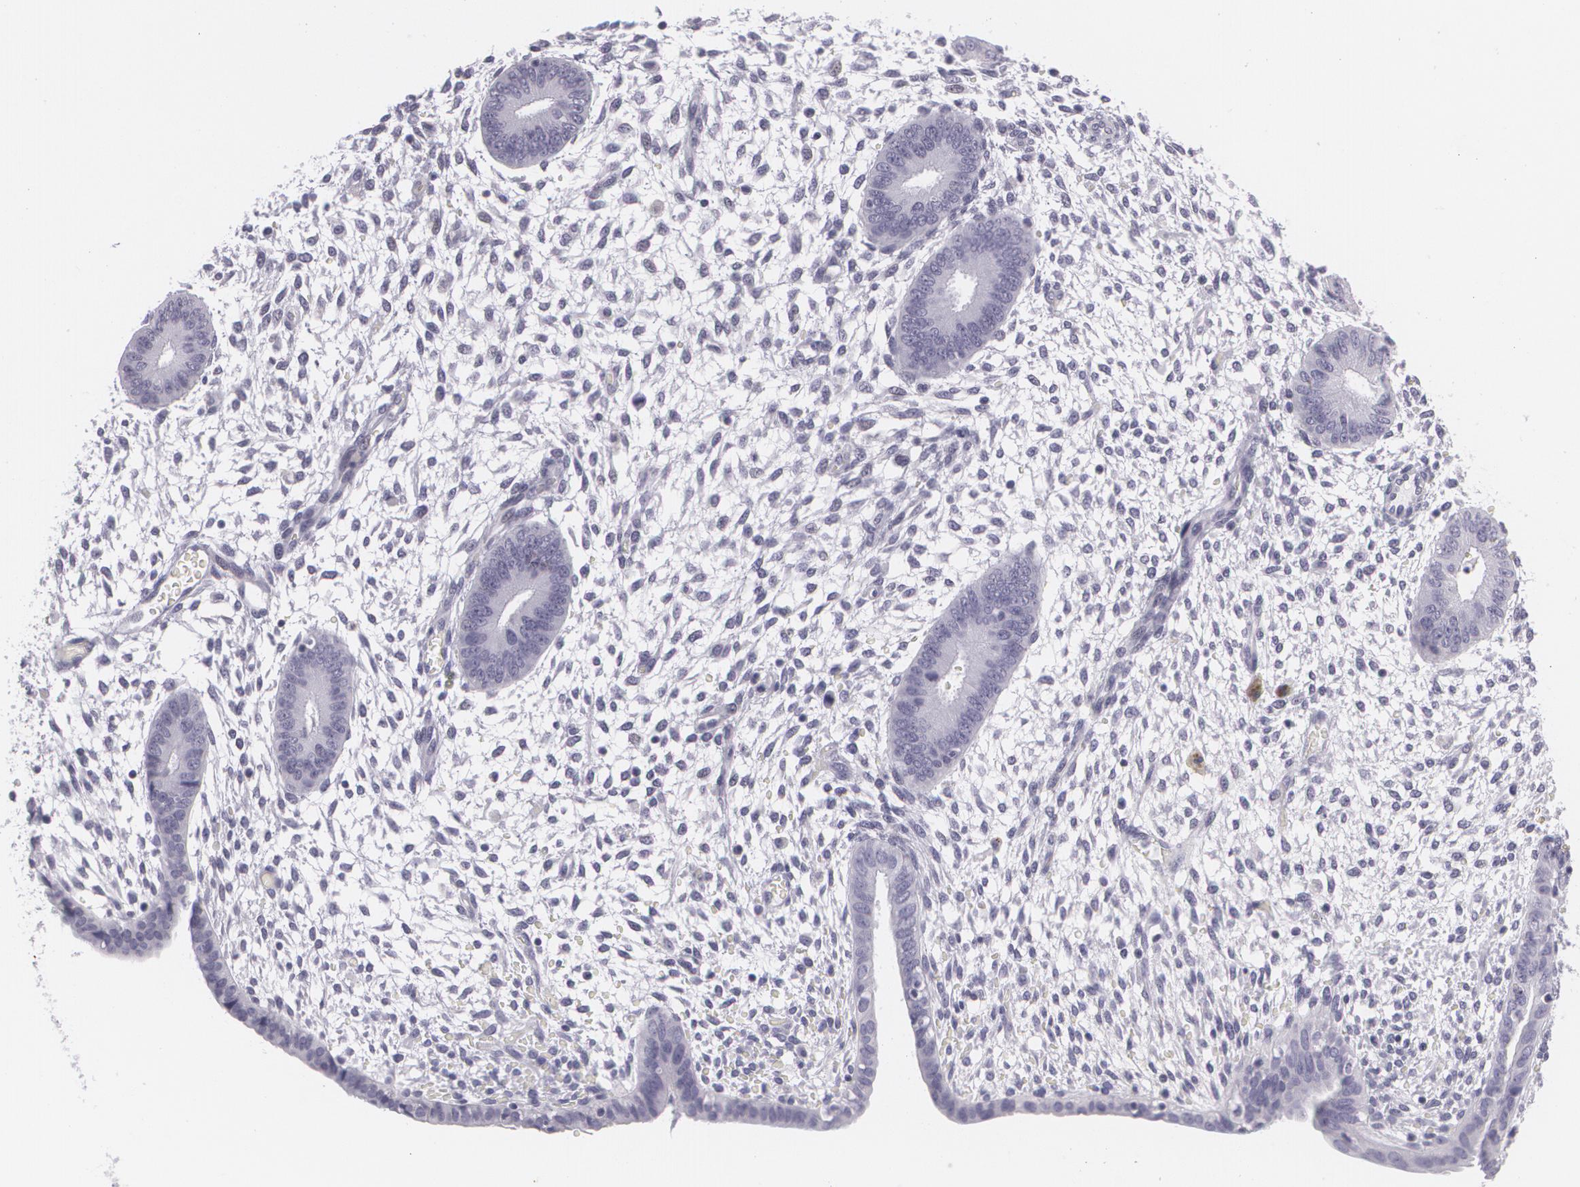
{"staining": {"intensity": "negative", "quantity": "none", "location": "none"}, "tissue": "endometrium", "cell_type": "Cells in endometrial stroma", "image_type": "normal", "snomed": [{"axis": "morphology", "description": "Normal tissue, NOS"}, {"axis": "topography", "description": "Endometrium"}], "caption": "Immunohistochemistry micrograph of normal endometrium: endometrium stained with DAB (3,3'-diaminobenzidine) demonstrates no significant protein positivity in cells in endometrial stroma.", "gene": "MAP2", "patient": {"sex": "female", "age": 42}}